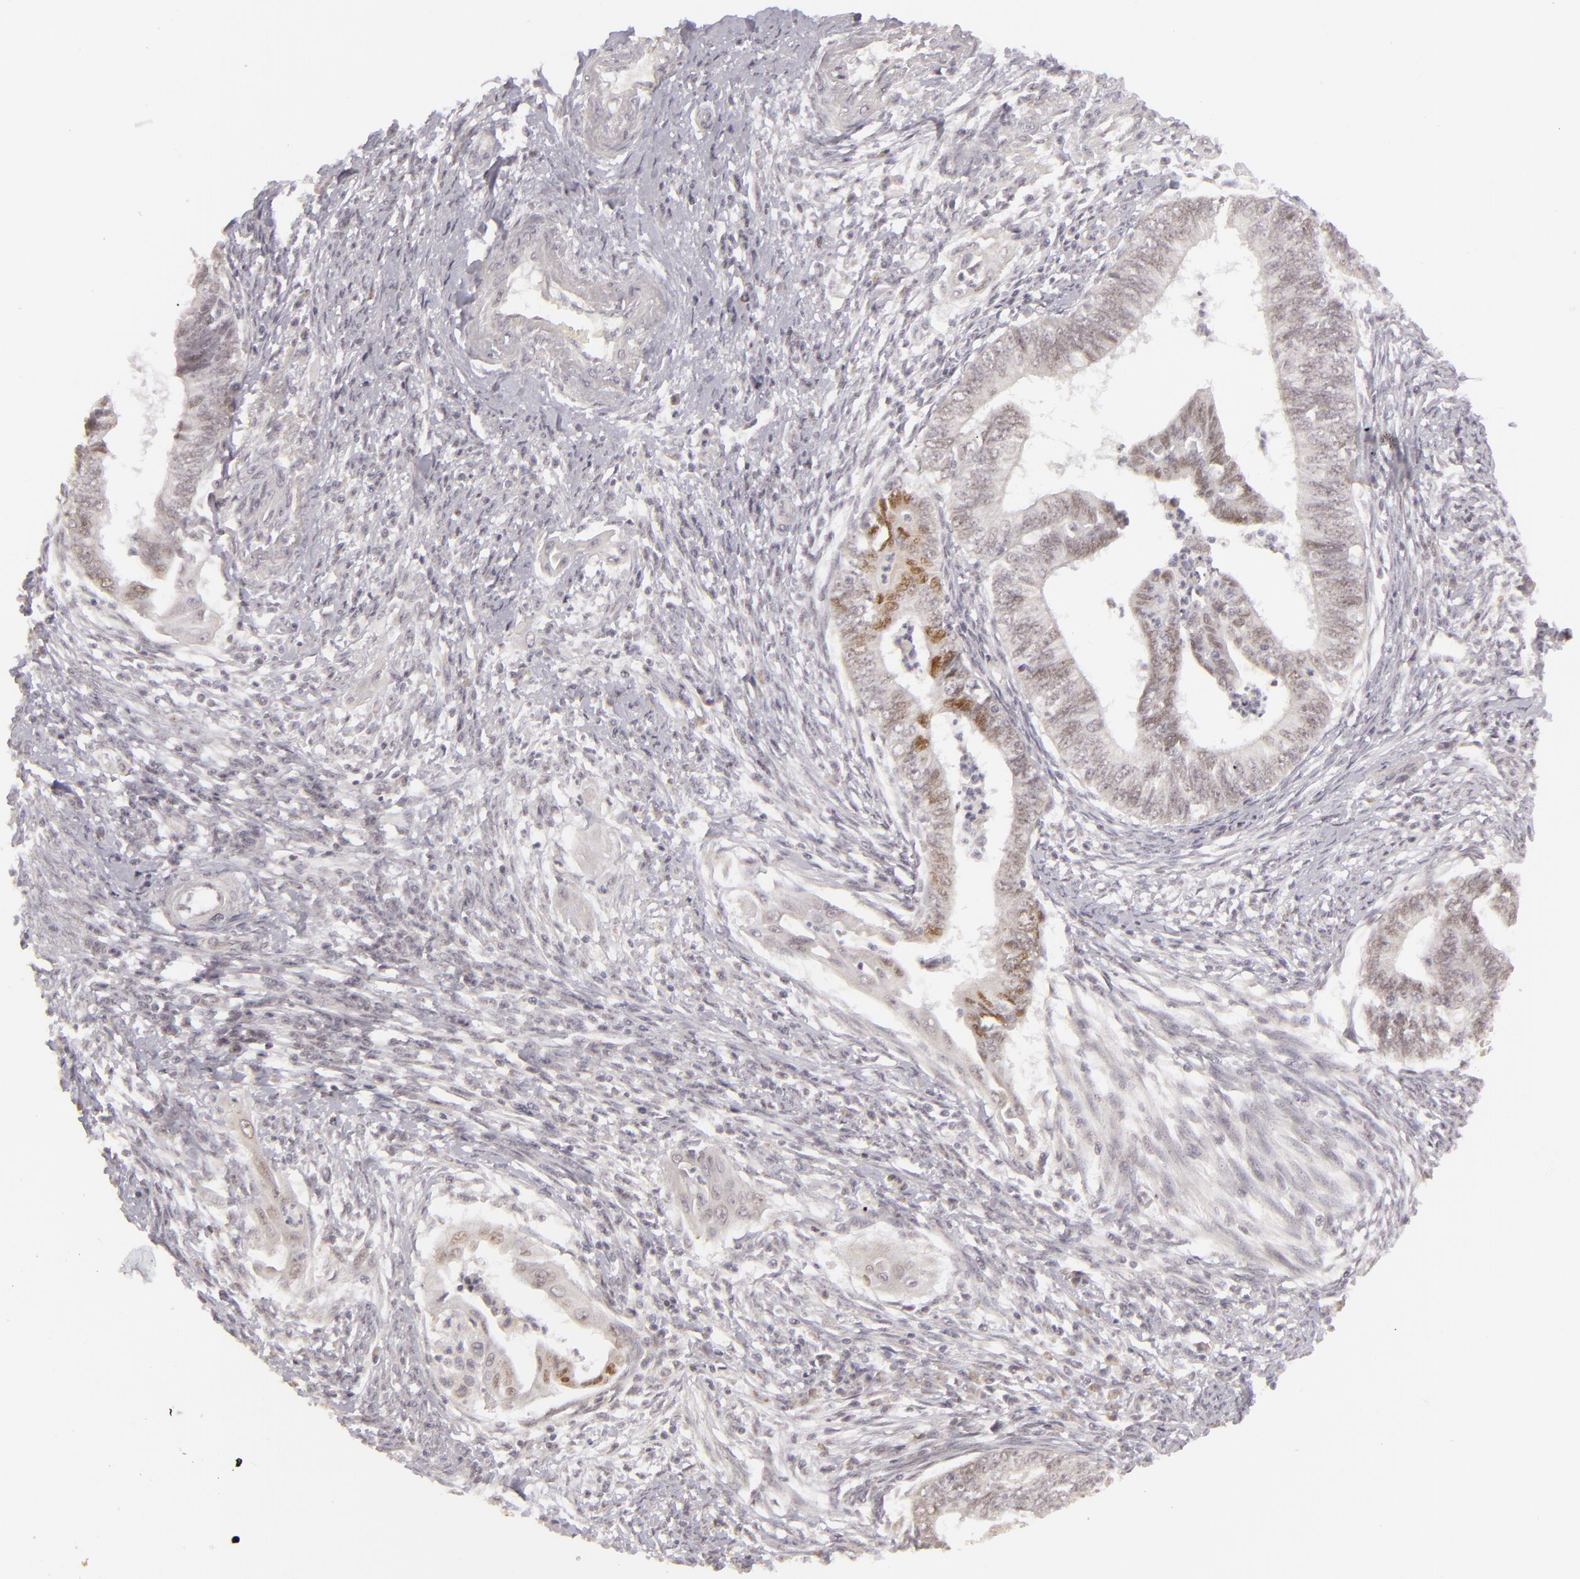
{"staining": {"intensity": "weak", "quantity": "<25%", "location": "nuclear"}, "tissue": "endometrial cancer", "cell_type": "Tumor cells", "image_type": "cancer", "snomed": [{"axis": "morphology", "description": "Adenocarcinoma, NOS"}, {"axis": "topography", "description": "Endometrium"}], "caption": "Human endometrial cancer (adenocarcinoma) stained for a protein using IHC exhibits no positivity in tumor cells.", "gene": "SIX1", "patient": {"sex": "female", "age": 66}}